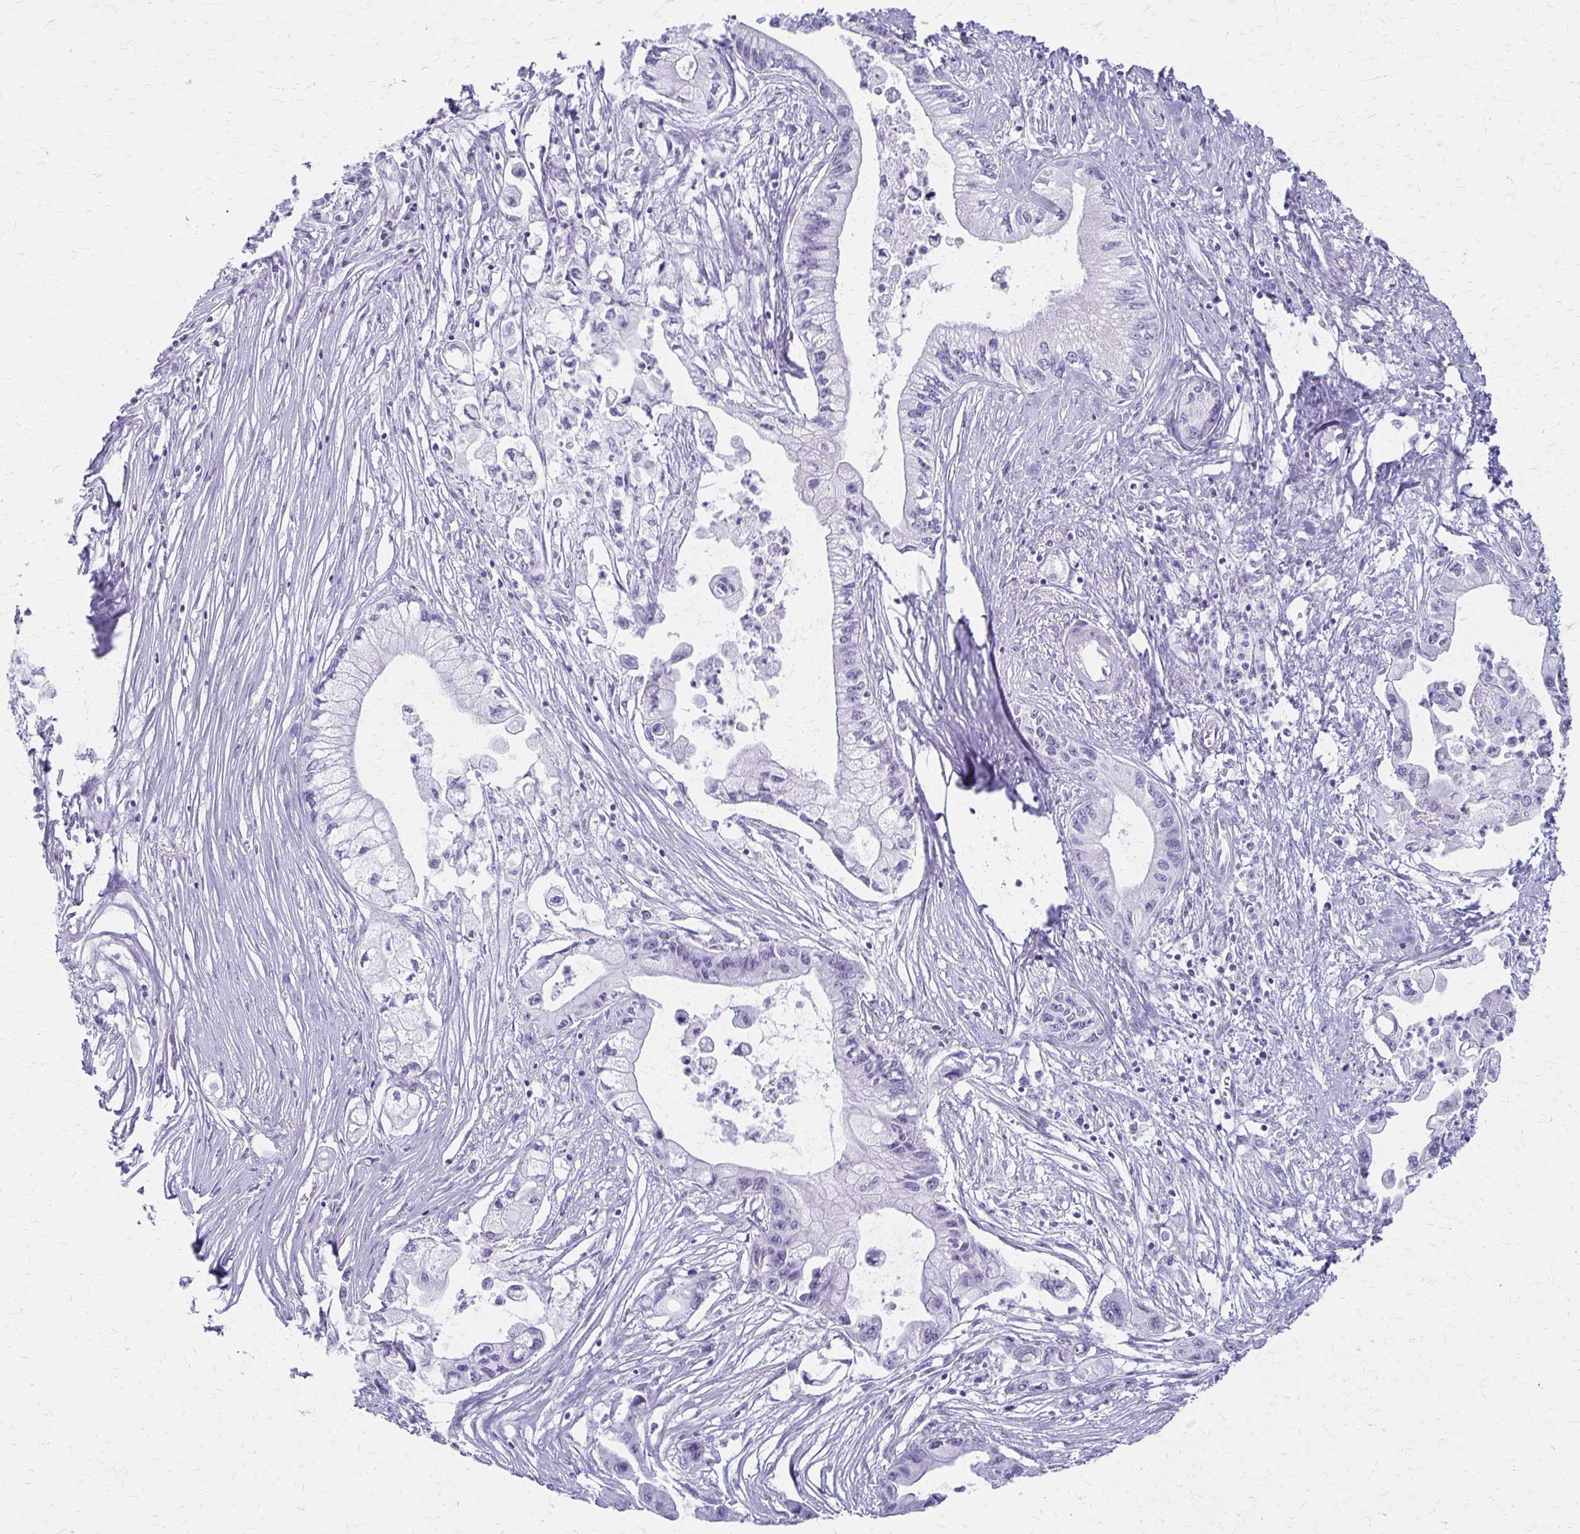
{"staining": {"intensity": "negative", "quantity": "none", "location": "none"}, "tissue": "pancreatic cancer", "cell_type": "Tumor cells", "image_type": "cancer", "snomed": [{"axis": "morphology", "description": "Adenocarcinoma, NOS"}, {"axis": "topography", "description": "Pancreas"}], "caption": "High magnification brightfield microscopy of pancreatic adenocarcinoma stained with DAB (3,3'-diaminobenzidine) (brown) and counterstained with hematoxylin (blue): tumor cells show no significant expression. Nuclei are stained in blue.", "gene": "IVL", "patient": {"sex": "male", "age": 61}}